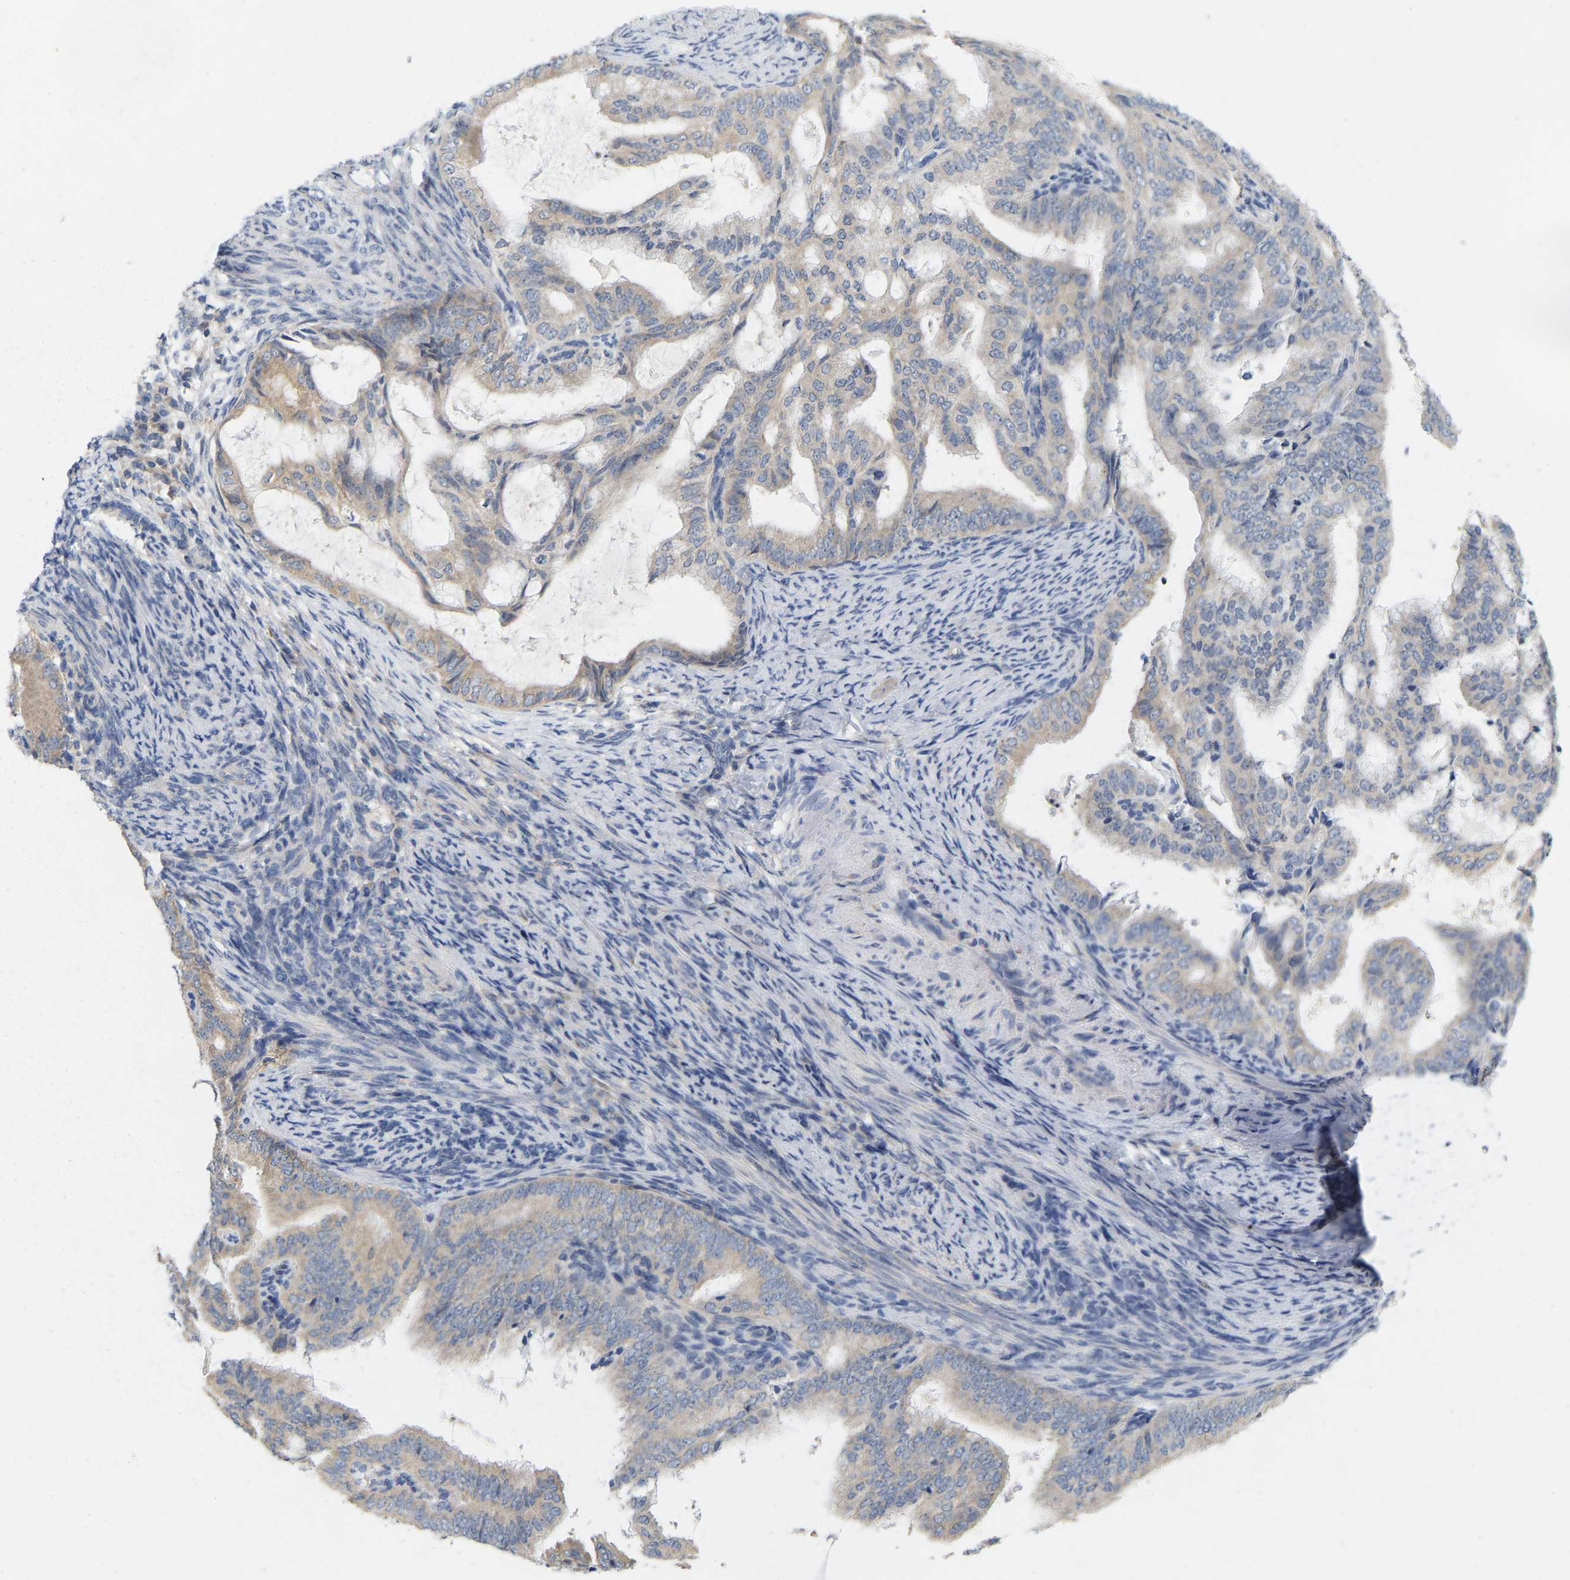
{"staining": {"intensity": "negative", "quantity": "none", "location": "none"}, "tissue": "endometrial cancer", "cell_type": "Tumor cells", "image_type": "cancer", "snomed": [{"axis": "morphology", "description": "Adenocarcinoma, NOS"}, {"axis": "topography", "description": "Endometrium"}], "caption": "Image shows no protein staining in tumor cells of endometrial cancer (adenocarcinoma) tissue. (Brightfield microscopy of DAB IHC at high magnification).", "gene": "WIPI2", "patient": {"sex": "female", "age": 58}}